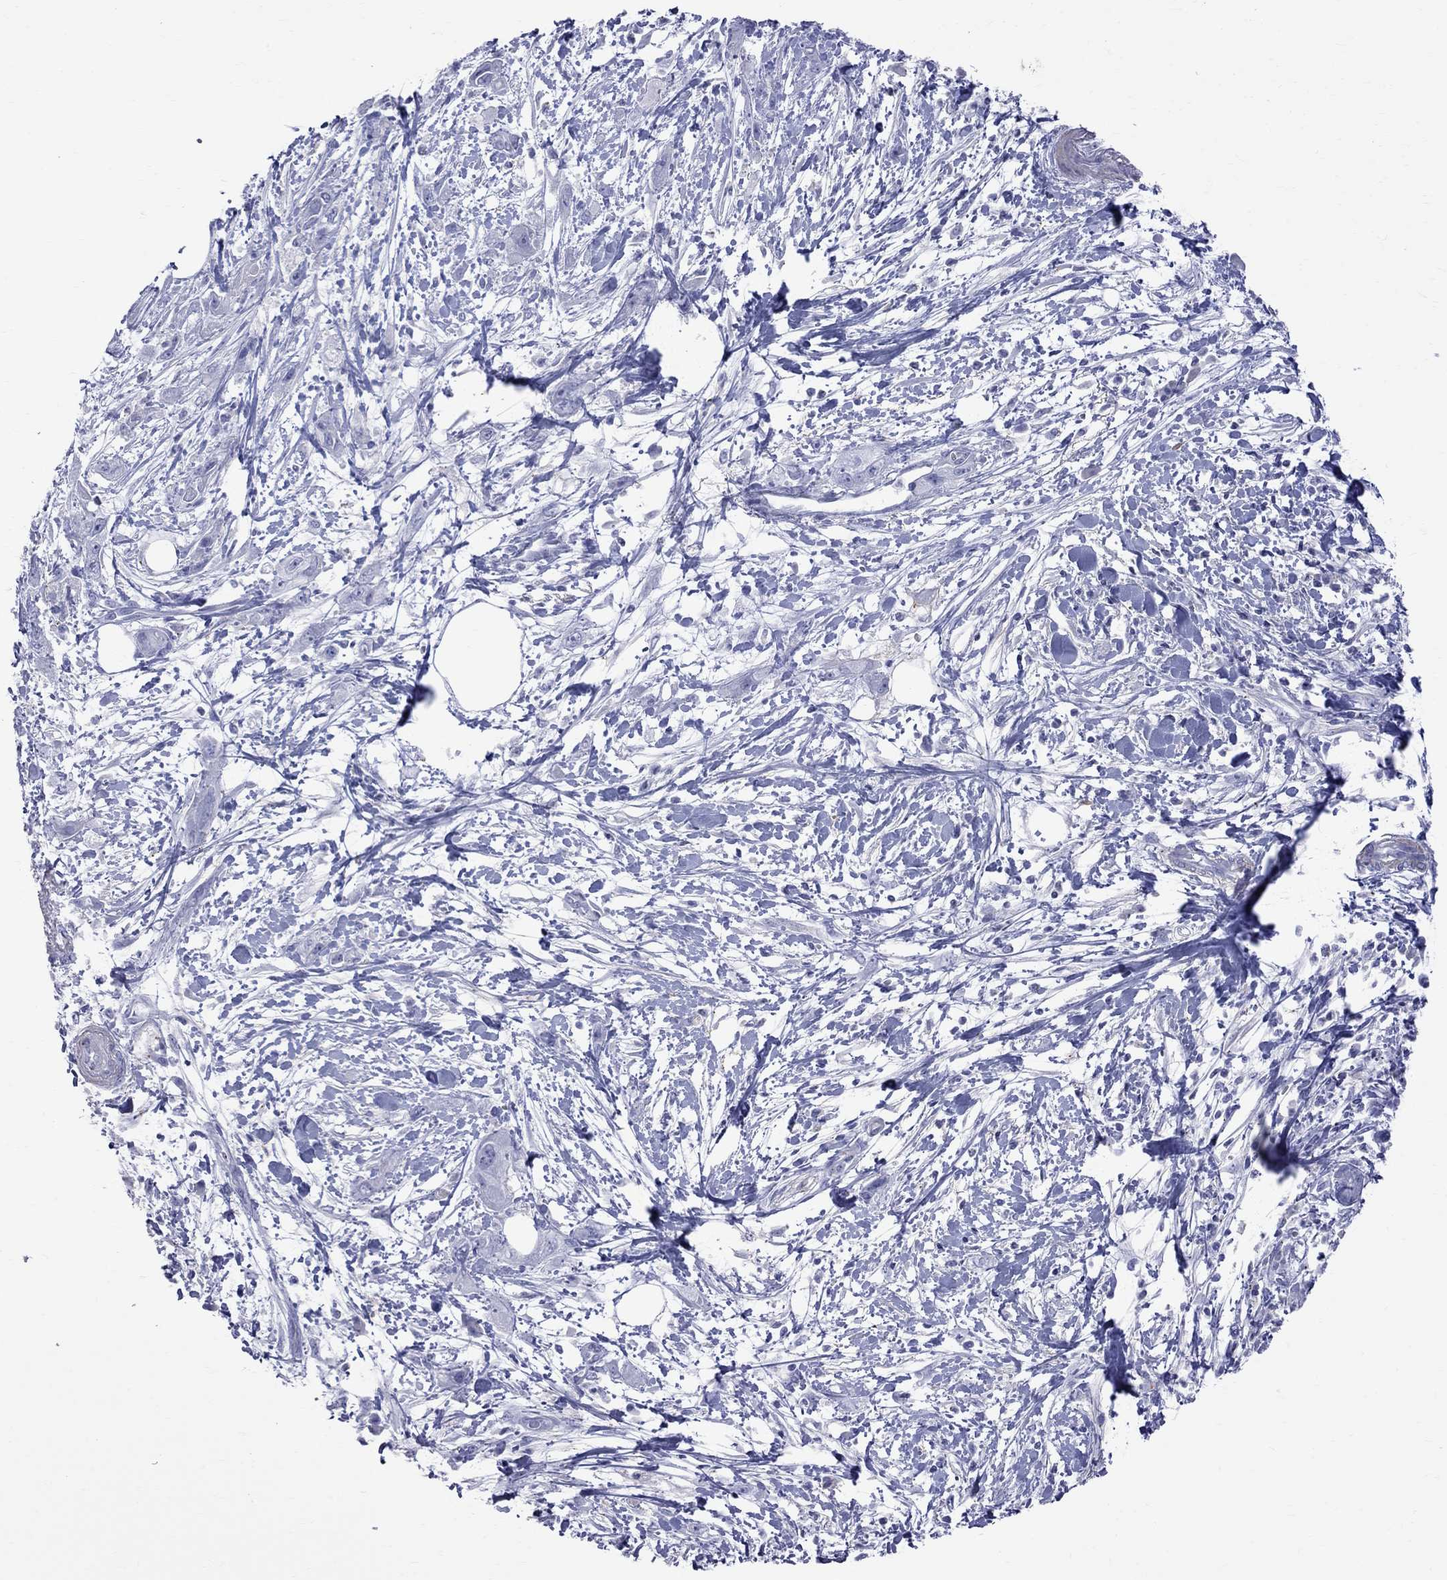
{"staining": {"intensity": "negative", "quantity": "none", "location": "none"}, "tissue": "pancreatic cancer", "cell_type": "Tumor cells", "image_type": "cancer", "snomed": [{"axis": "morphology", "description": "Adenocarcinoma, NOS"}, {"axis": "topography", "description": "Pancreas"}], "caption": "Pancreatic adenocarcinoma stained for a protein using IHC displays no staining tumor cells.", "gene": "S100A3", "patient": {"sex": "male", "age": 72}}